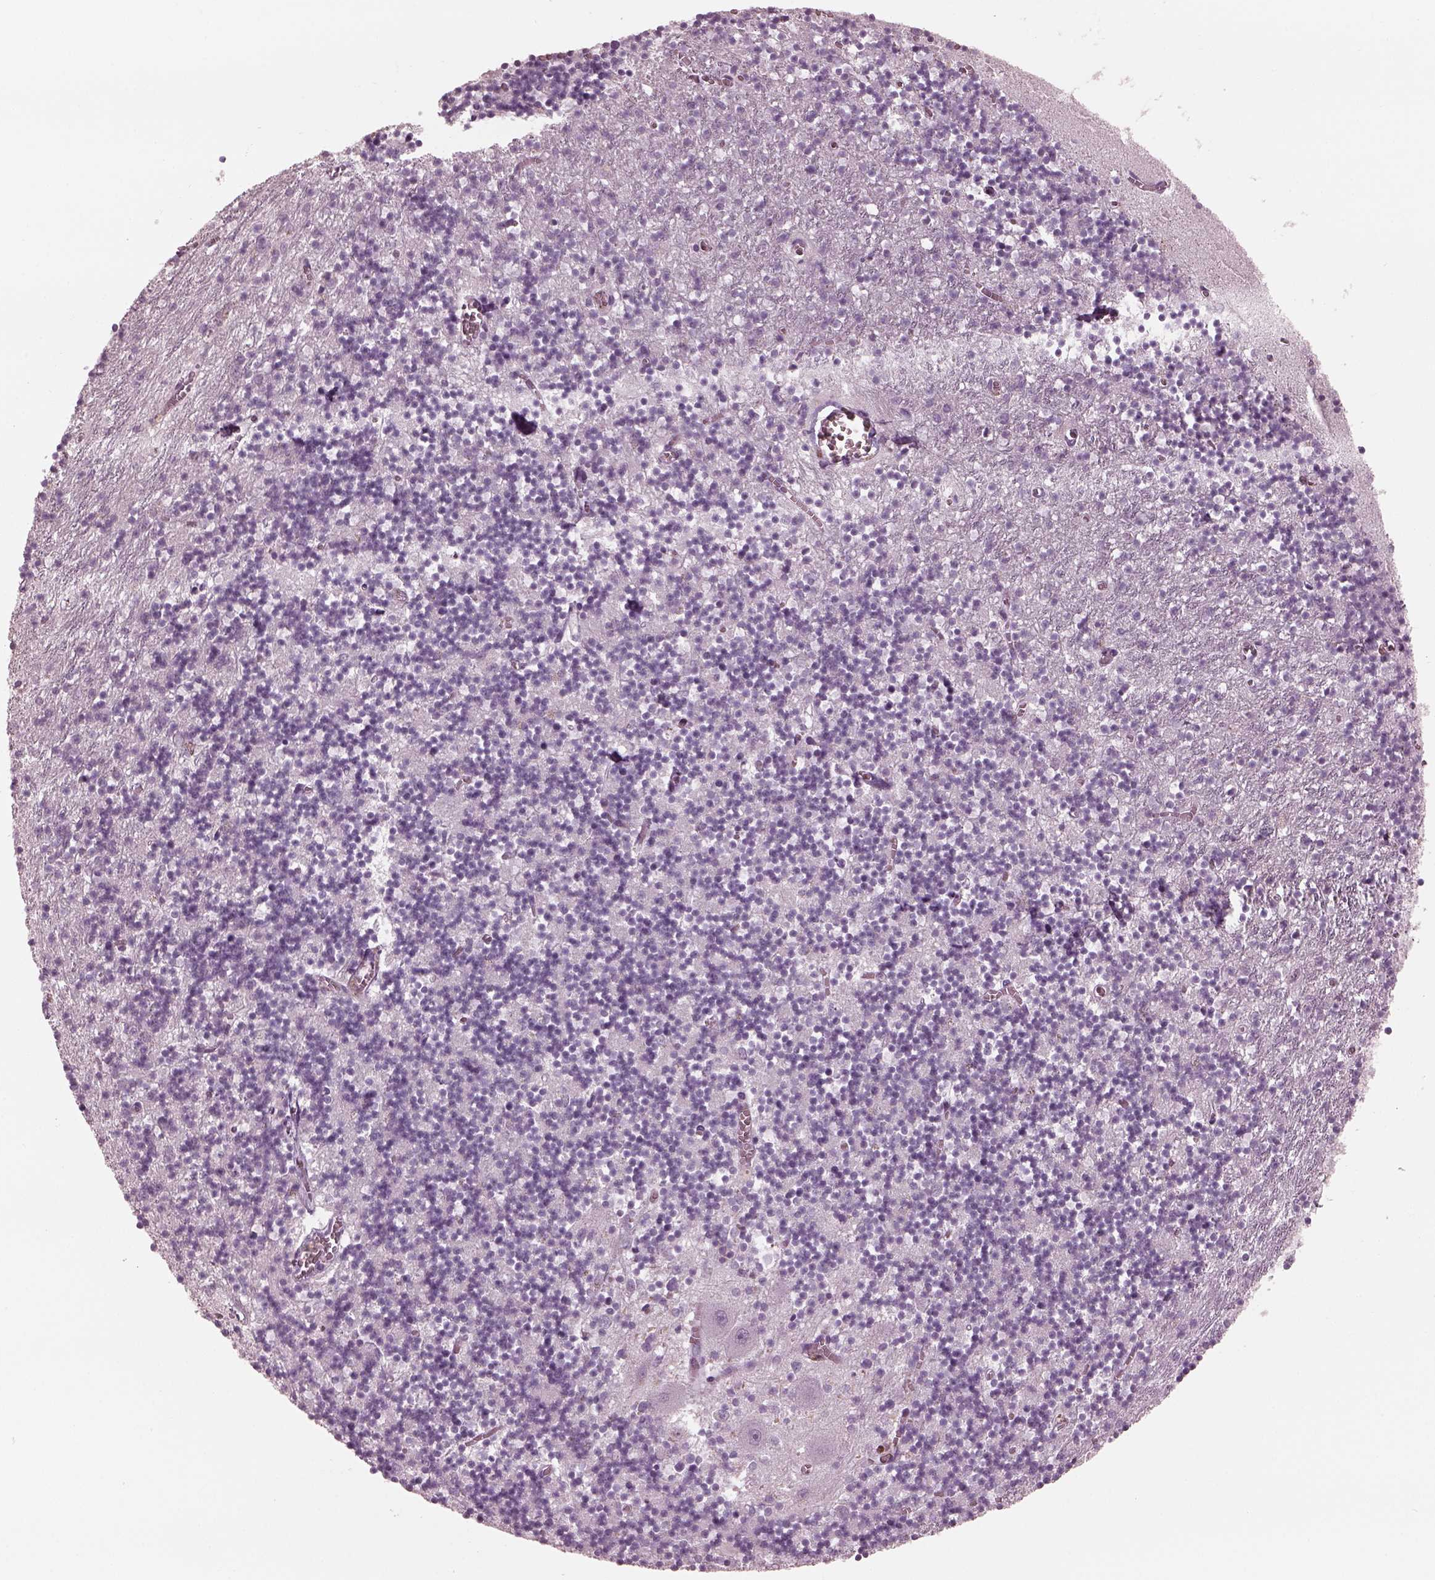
{"staining": {"intensity": "negative", "quantity": "none", "location": "none"}, "tissue": "cerebellum", "cell_type": "Cells in granular layer", "image_type": "normal", "snomed": [{"axis": "morphology", "description": "Normal tissue, NOS"}, {"axis": "topography", "description": "Cerebellum"}], "caption": "DAB immunohistochemical staining of unremarkable cerebellum shows no significant positivity in cells in granular layer. (IHC, brightfield microscopy, high magnification).", "gene": "C2orf81", "patient": {"sex": "female", "age": 64}}